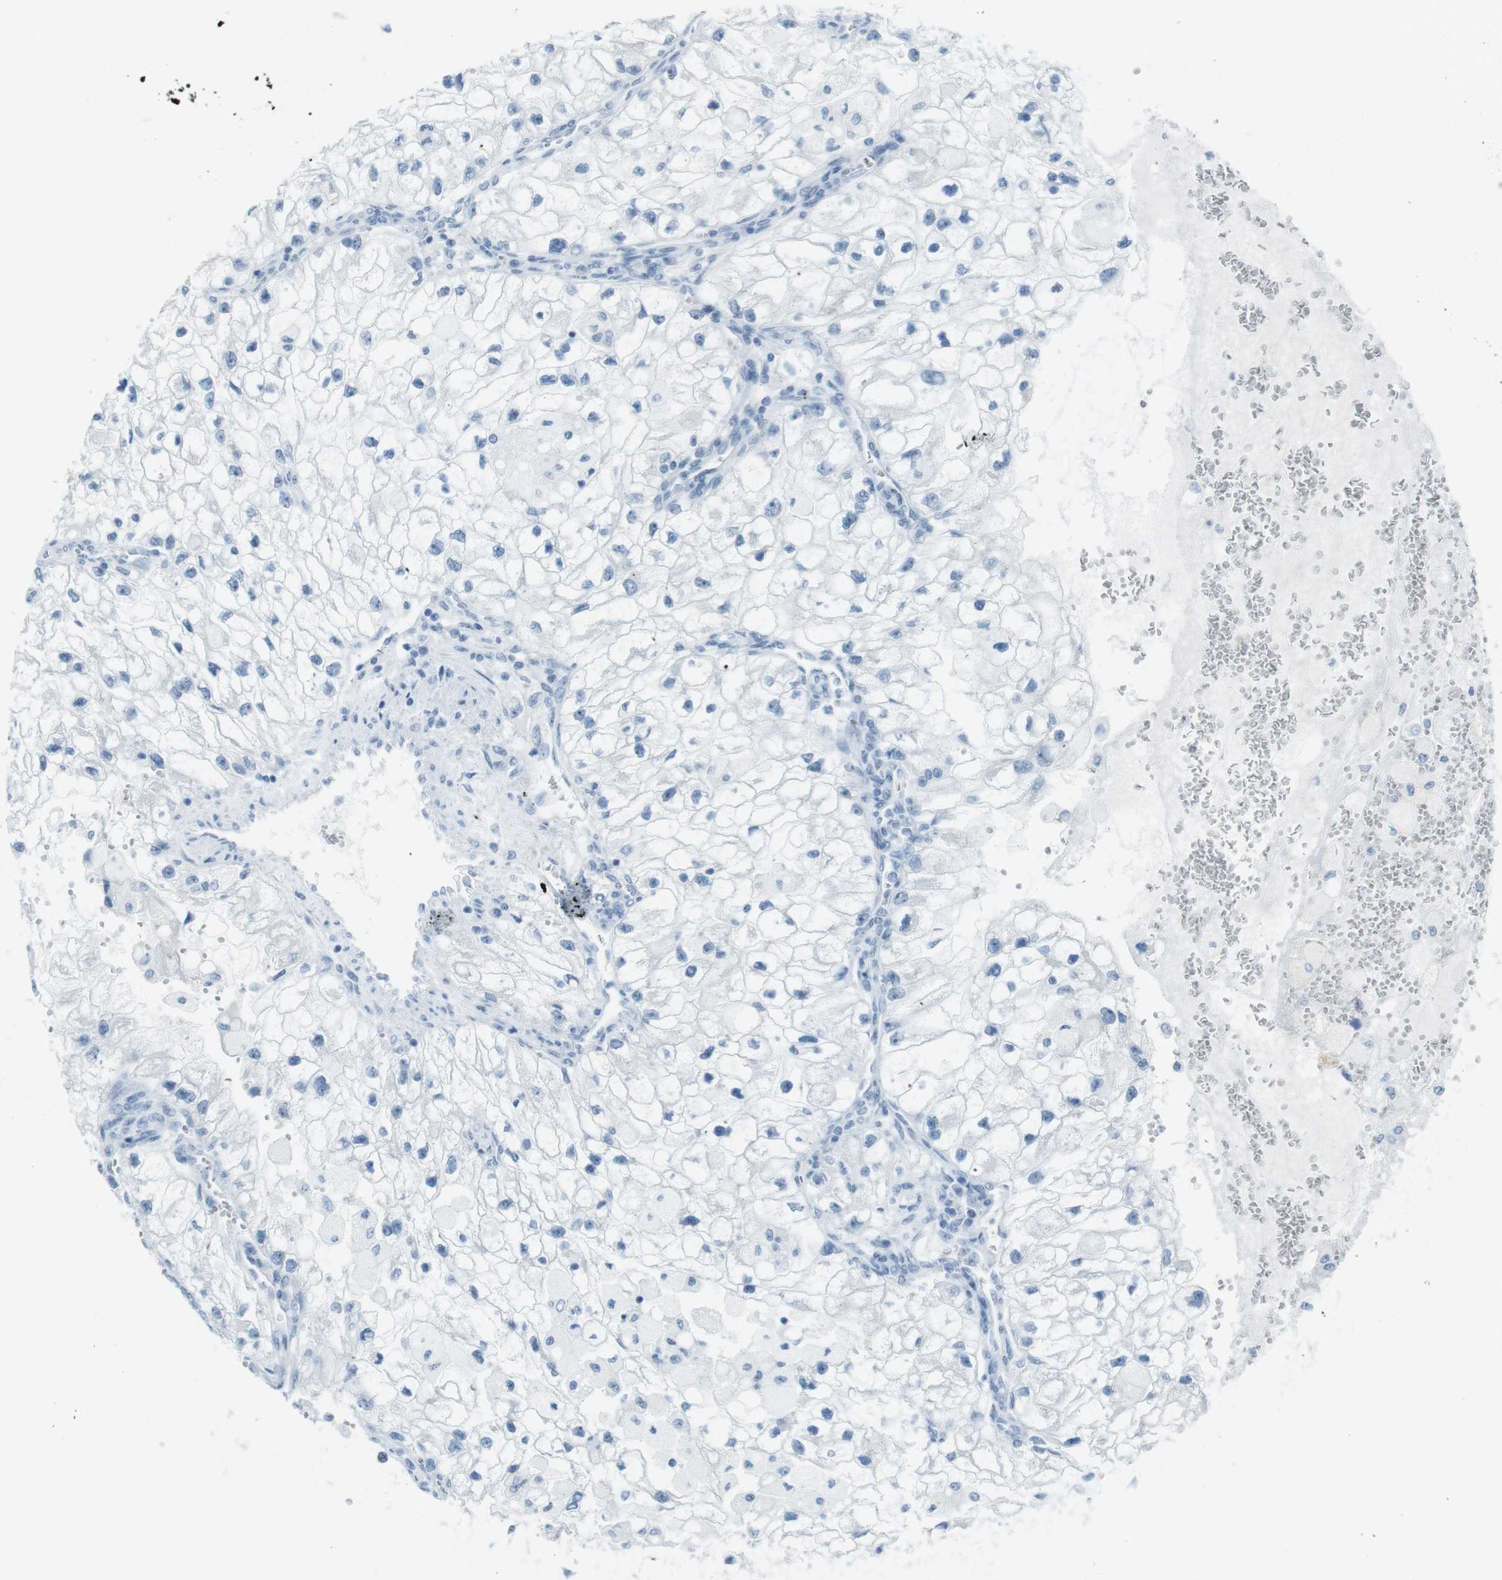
{"staining": {"intensity": "negative", "quantity": "none", "location": "none"}, "tissue": "renal cancer", "cell_type": "Tumor cells", "image_type": "cancer", "snomed": [{"axis": "morphology", "description": "Adenocarcinoma, NOS"}, {"axis": "topography", "description": "Kidney"}], "caption": "Tumor cells show no significant staining in renal cancer. (Stains: DAB immunohistochemistry with hematoxylin counter stain, Microscopy: brightfield microscopy at high magnification).", "gene": "TMEM207", "patient": {"sex": "female", "age": 70}}